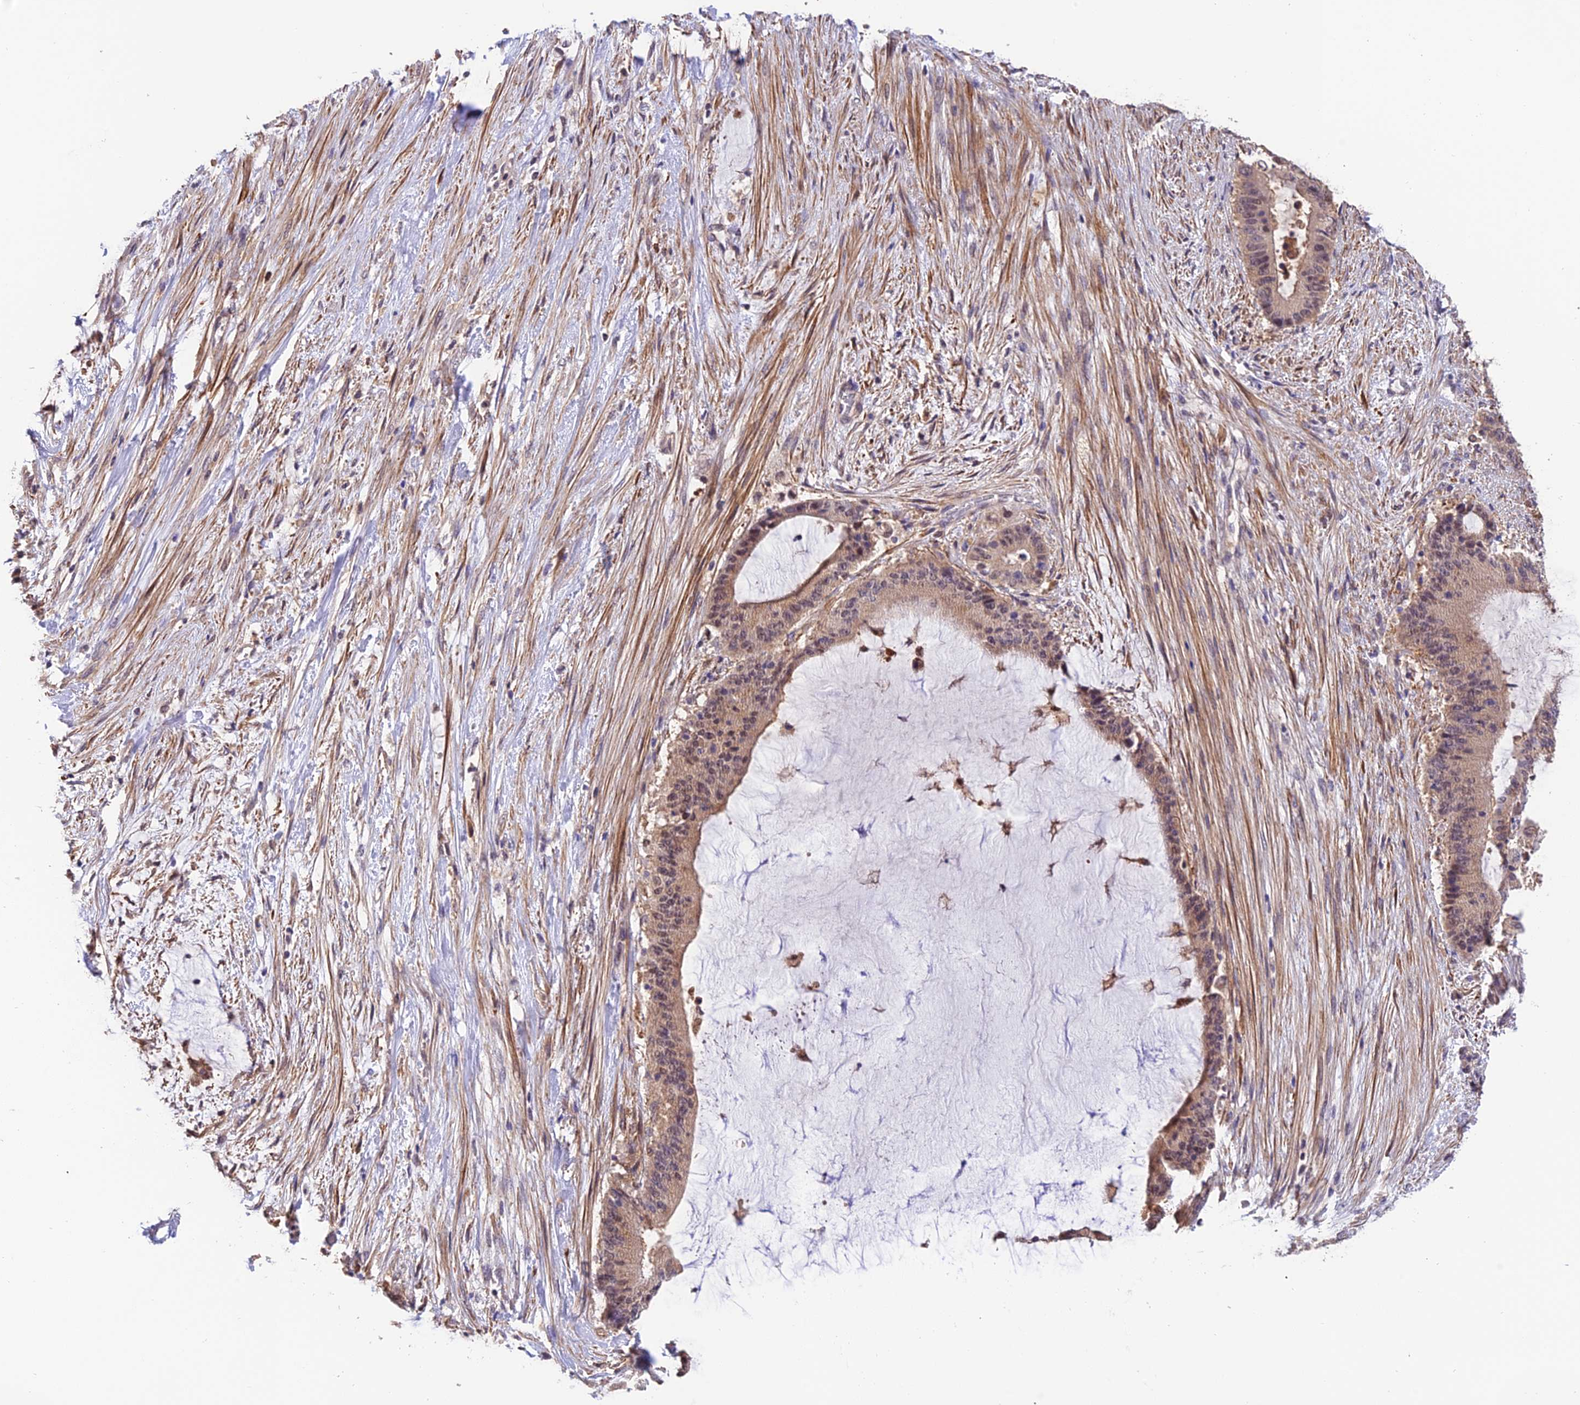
{"staining": {"intensity": "weak", "quantity": "<25%", "location": "nuclear"}, "tissue": "liver cancer", "cell_type": "Tumor cells", "image_type": "cancer", "snomed": [{"axis": "morphology", "description": "Normal tissue, NOS"}, {"axis": "morphology", "description": "Cholangiocarcinoma"}, {"axis": "topography", "description": "Liver"}, {"axis": "topography", "description": "Peripheral nerve tissue"}], "caption": "Tumor cells show no significant expression in liver cancer (cholangiocarcinoma).", "gene": "PSMB3", "patient": {"sex": "female", "age": 73}}